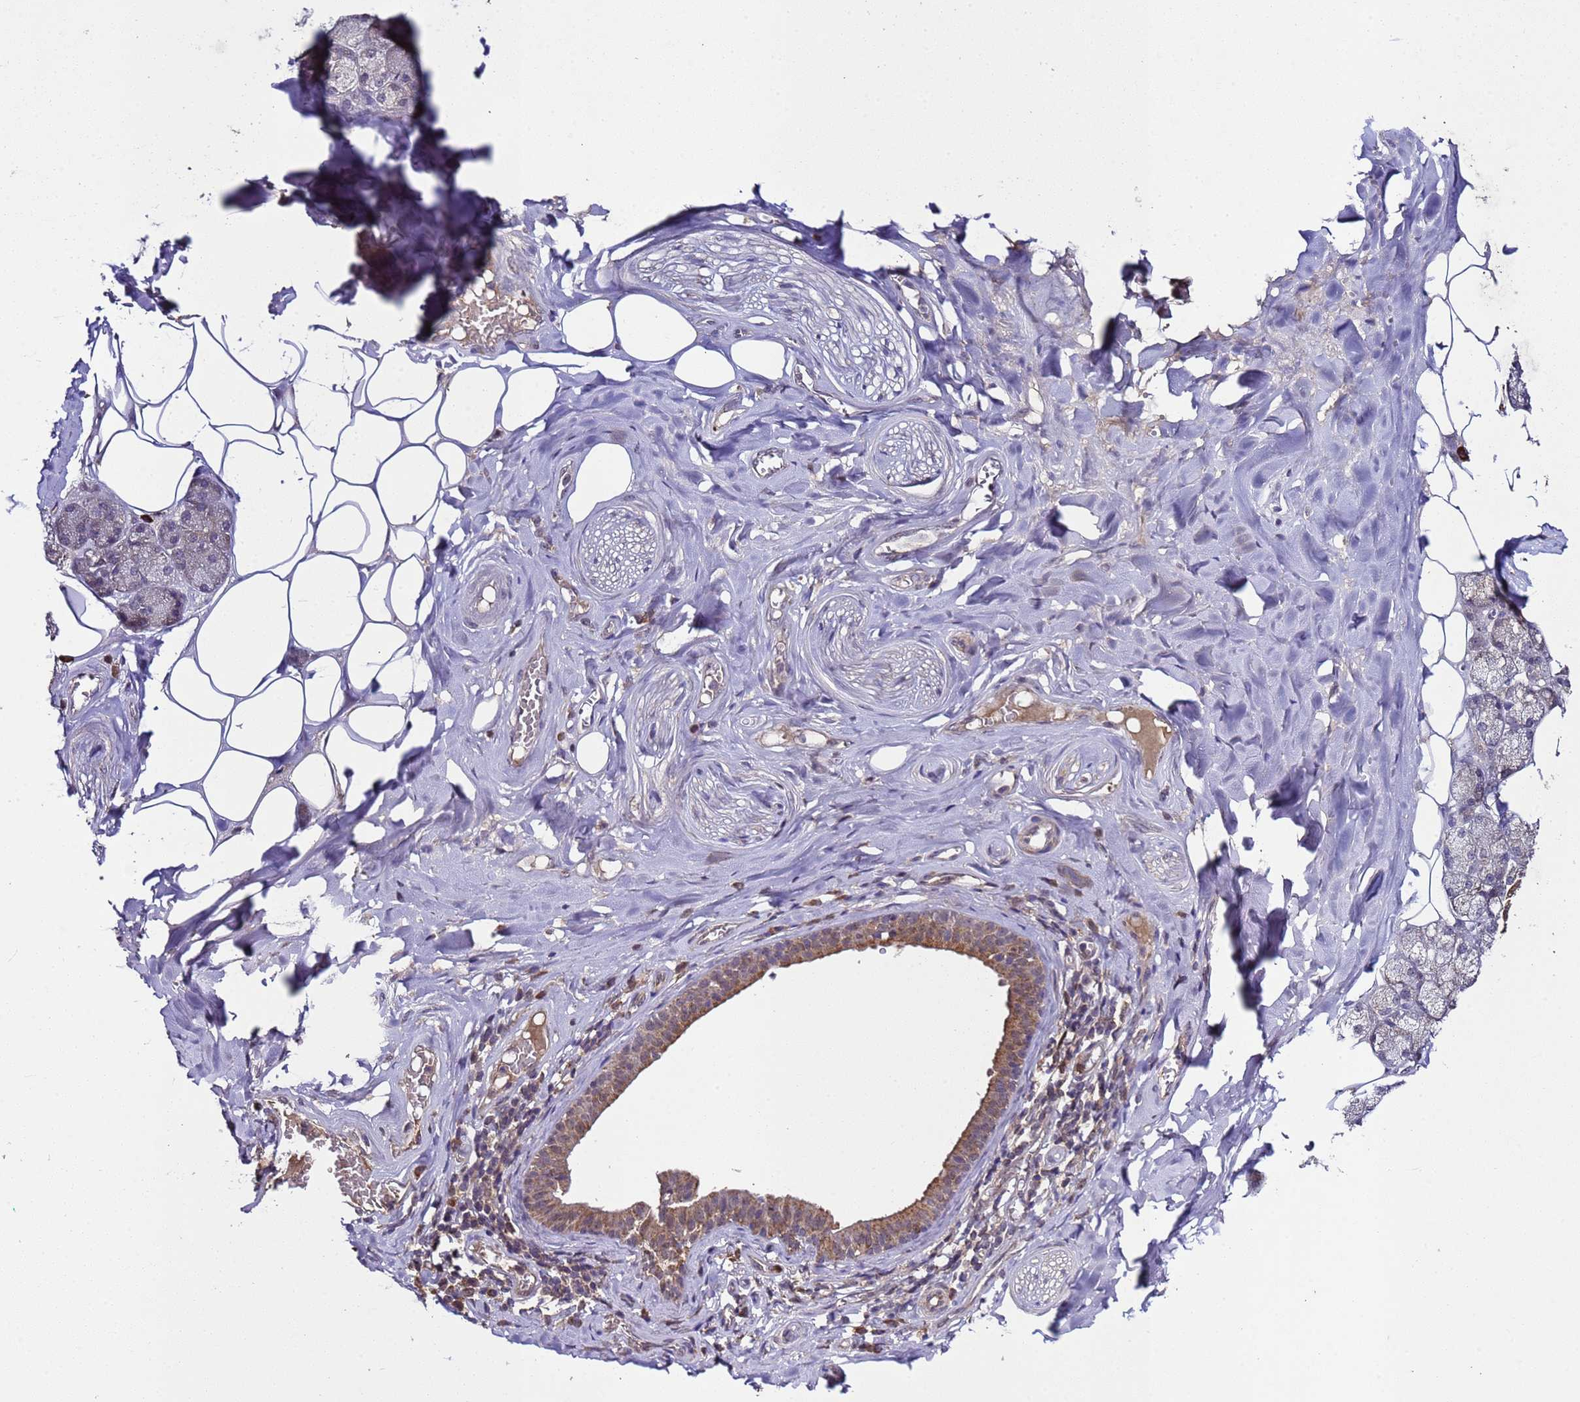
{"staining": {"intensity": "moderate", "quantity": "25%-75%", "location": "cytoplasmic/membranous"}, "tissue": "salivary gland", "cell_type": "Glandular cells", "image_type": "normal", "snomed": [{"axis": "morphology", "description": "Normal tissue, NOS"}, {"axis": "topography", "description": "Salivary gland"}], "caption": "Human salivary gland stained for a protein (brown) exhibits moderate cytoplasmic/membranous positive positivity in about 25%-75% of glandular cells.", "gene": "HSPBAP1", "patient": {"sex": "male", "age": 62}}